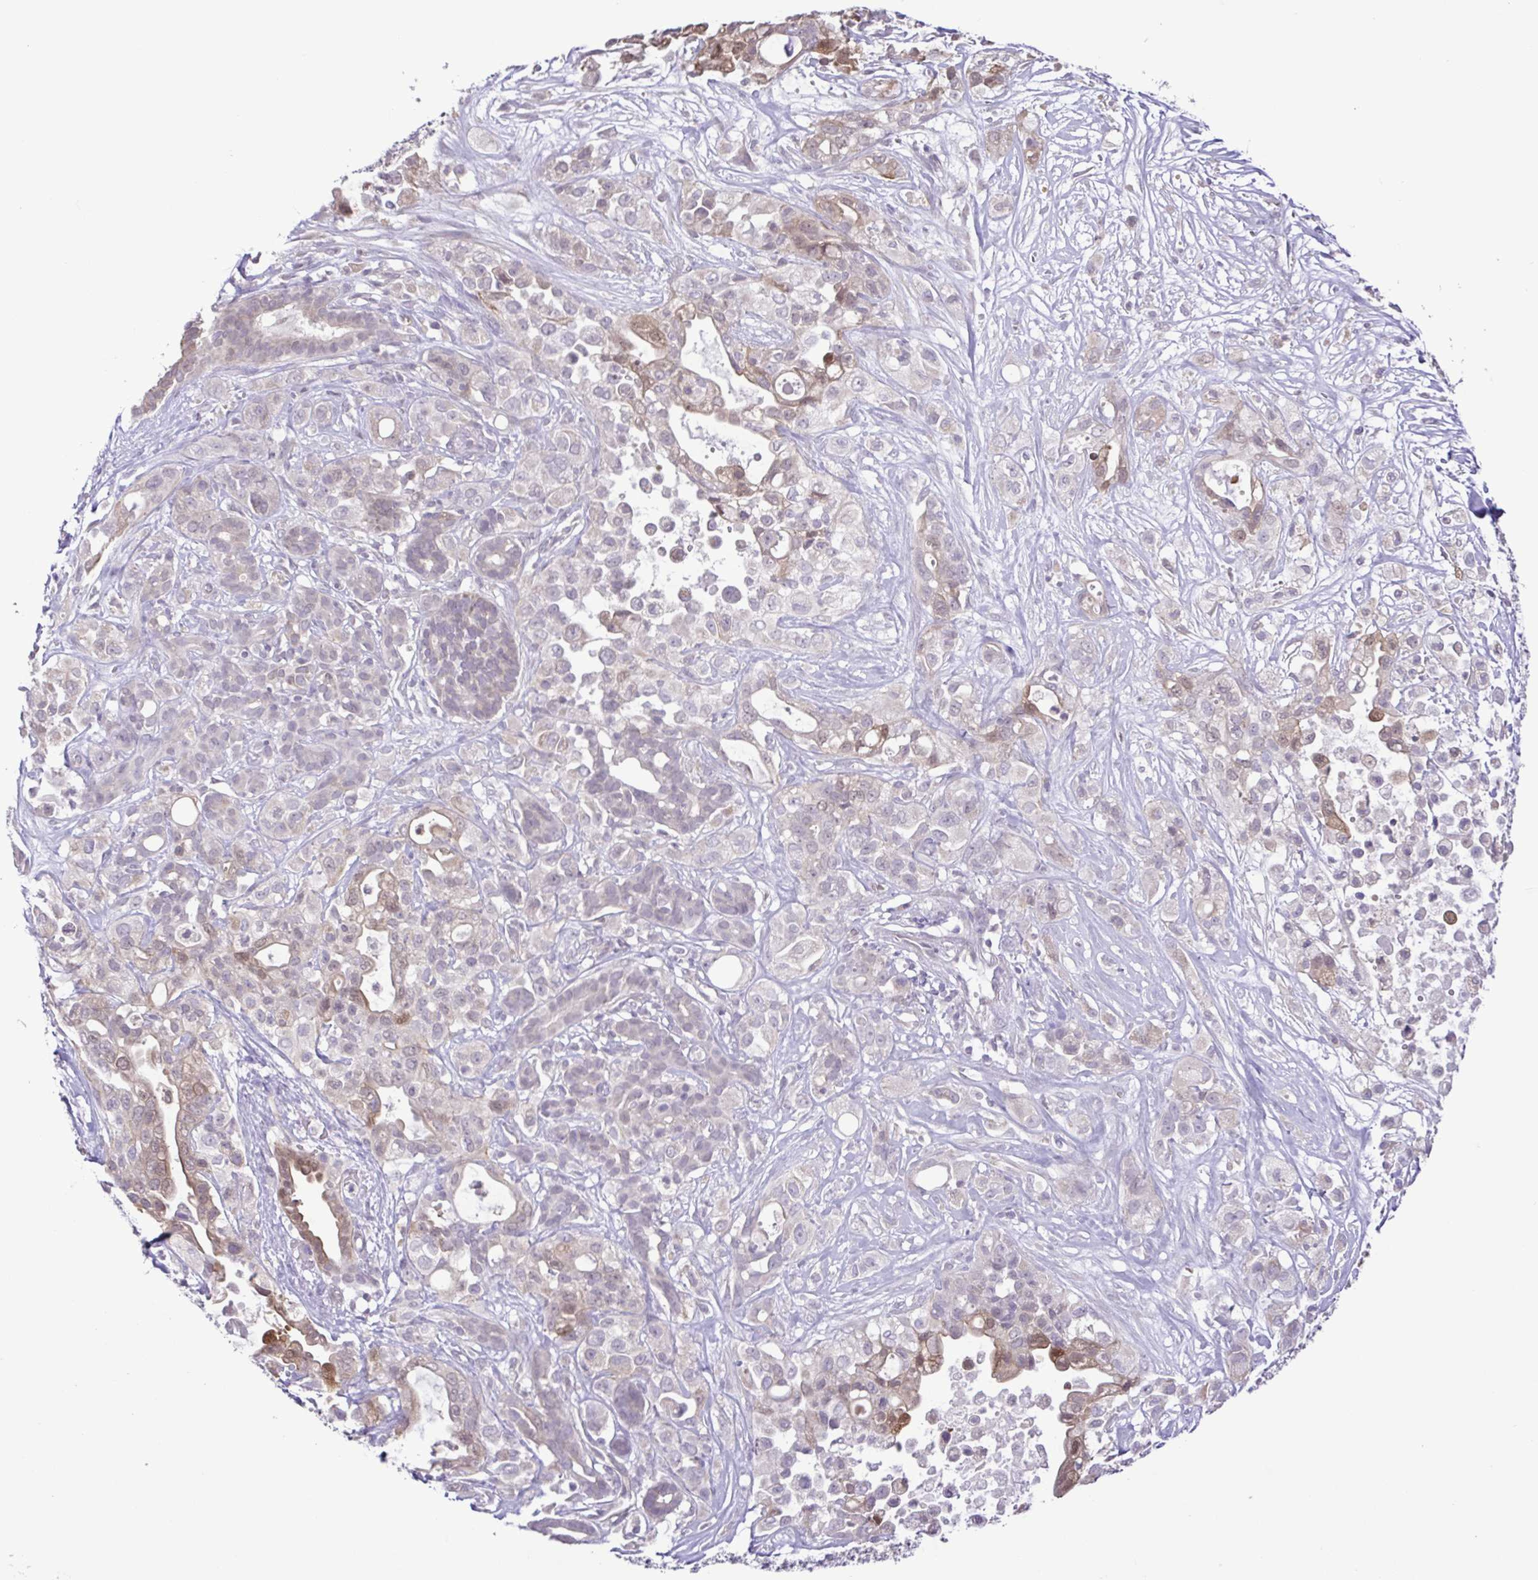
{"staining": {"intensity": "weak", "quantity": "<25%", "location": "cytoplasmic/membranous,nuclear"}, "tissue": "pancreatic cancer", "cell_type": "Tumor cells", "image_type": "cancer", "snomed": [{"axis": "morphology", "description": "Adenocarcinoma, NOS"}, {"axis": "topography", "description": "Pancreas"}], "caption": "Tumor cells are negative for protein expression in human pancreatic cancer (adenocarcinoma).", "gene": "IL1RN", "patient": {"sex": "male", "age": 44}}